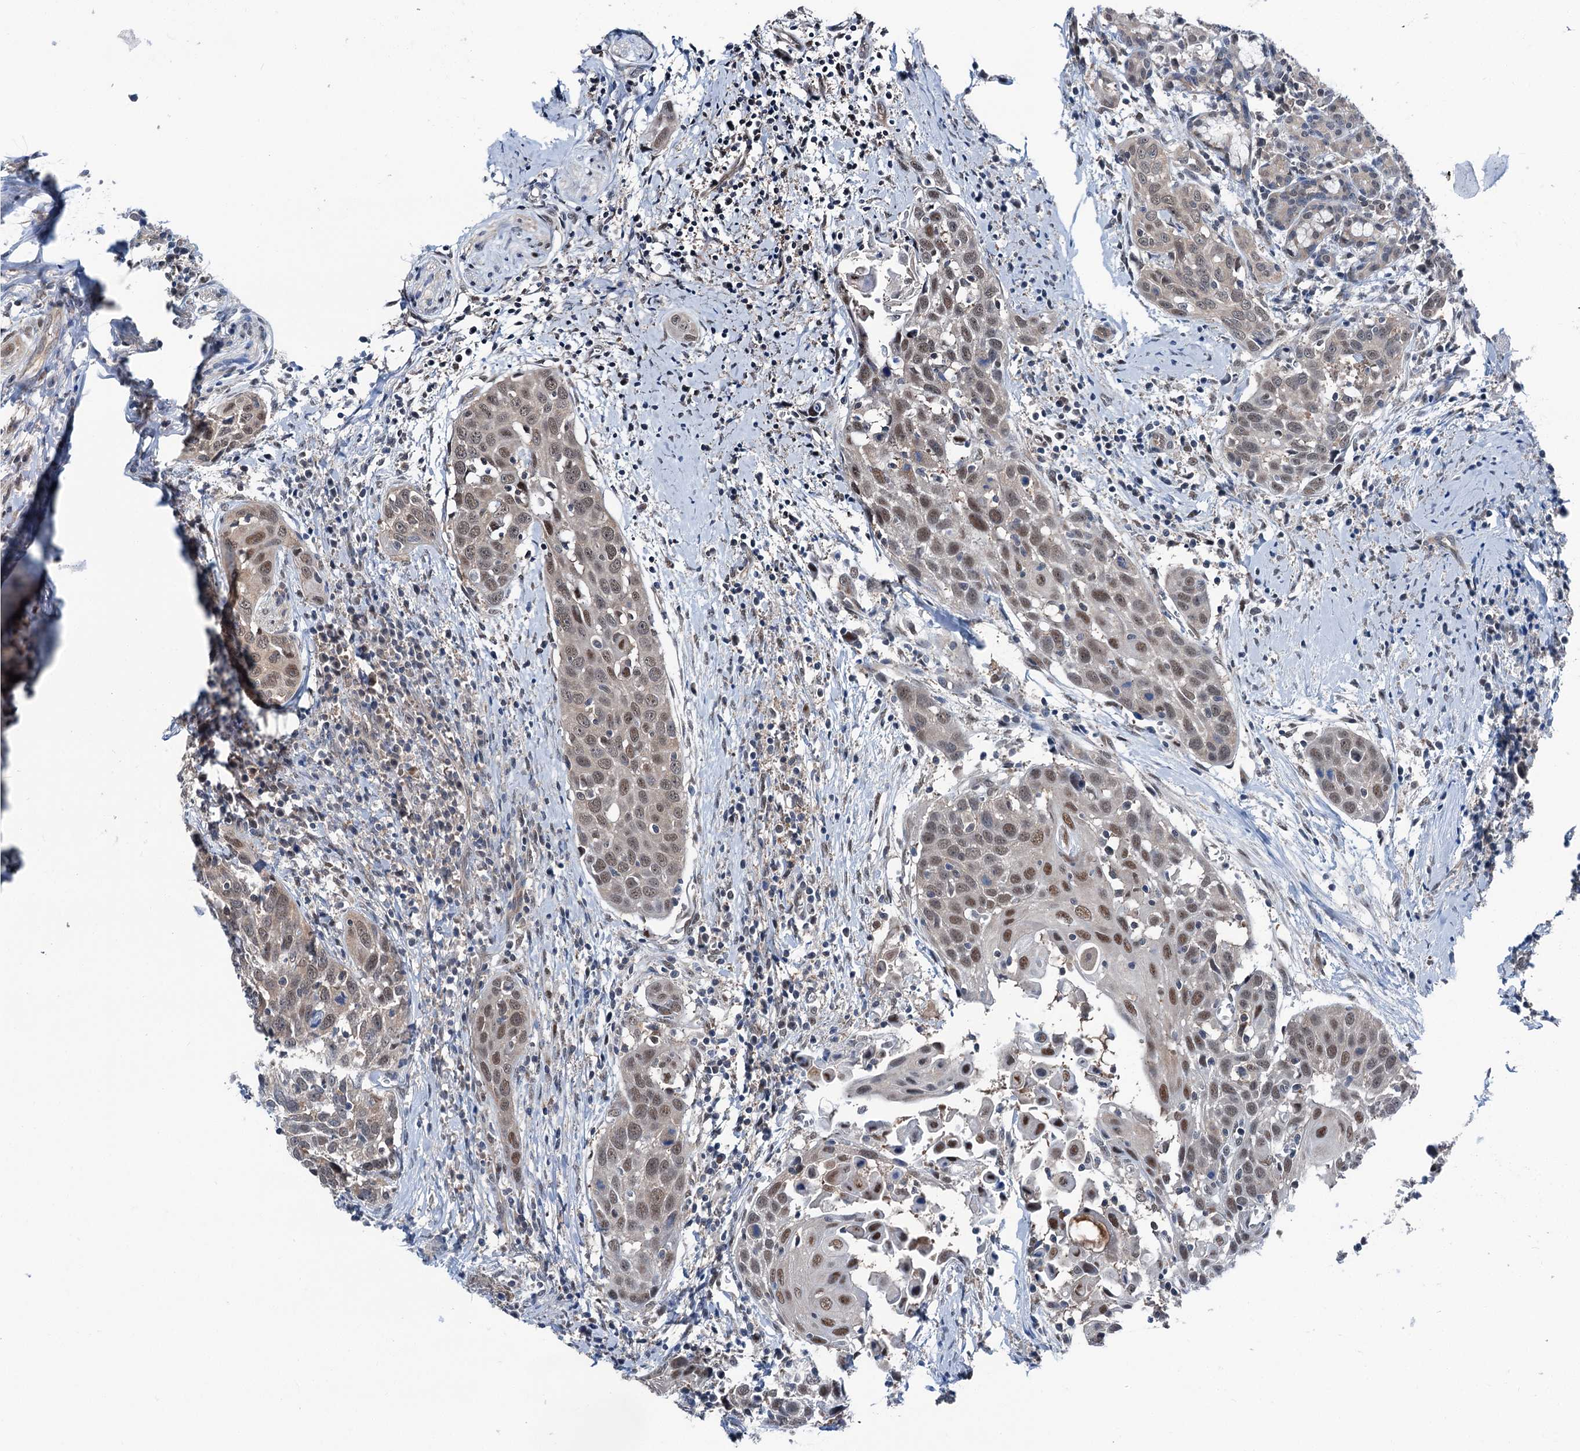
{"staining": {"intensity": "moderate", "quantity": ">75%", "location": "cytoplasmic/membranous,nuclear"}, "tissue": "head and neck cancer", "cell_type": "Tumor cells", "image_type": "cancer", "snomed": [{"axis": "morphology", "description": "Squamous cell carcinoma, NOS"}, {"axis": "topography", "description": "Oral tissue"}, {"axis": "topography", "description": "Head-Neck"}], "caption": "Protein expression analysis of head and neck cancer exhibits moderate cytoplasmic/membranous and nuclear positivity in about >75% of tumor cells.", "gene": "PSMD13", "patient": {"sex": "female", "age": 50}}